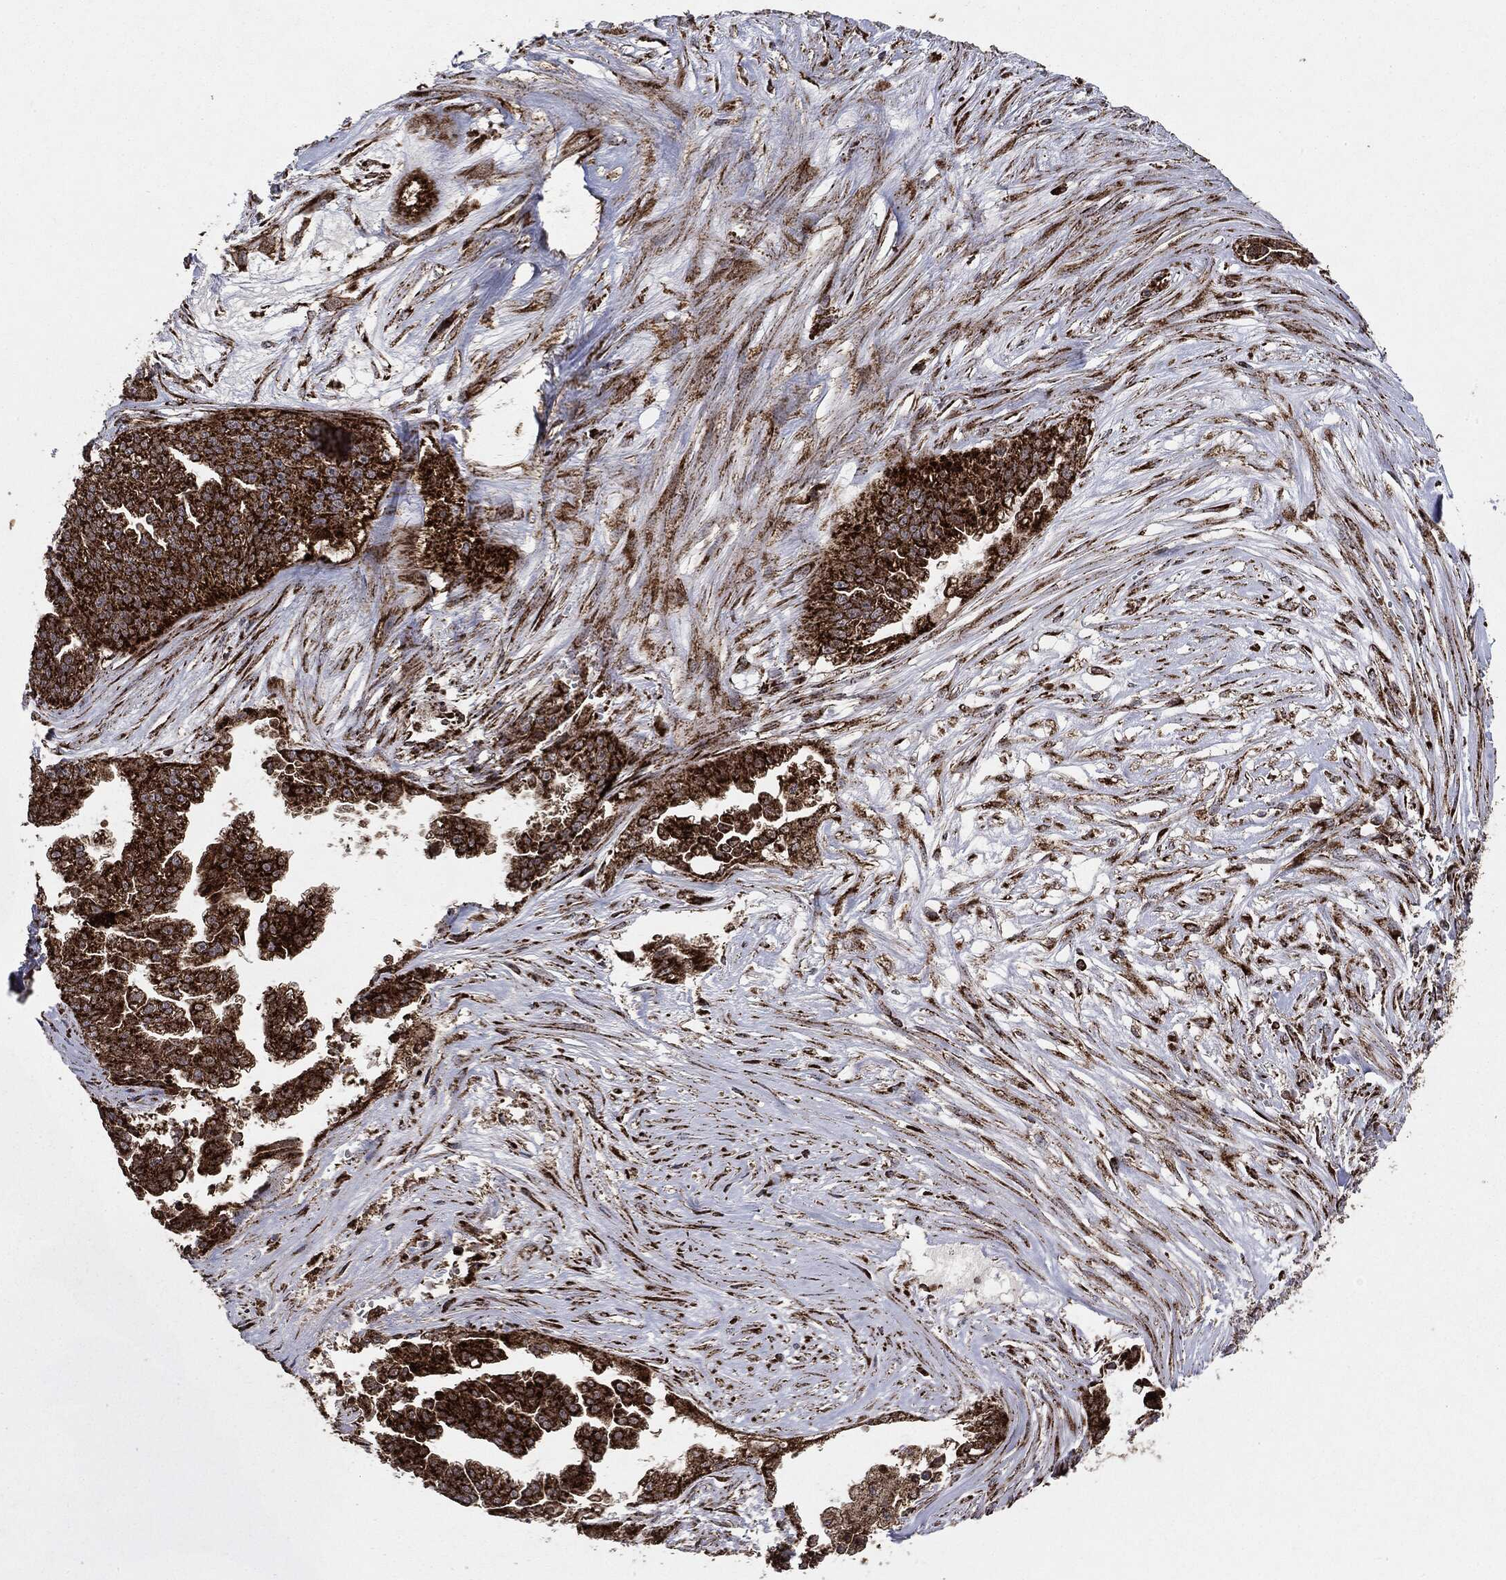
{"staining": {"intensity": "strong", "quantity": ">75%", "location": "cytoplasmic/membranous"}, "tissue": "ovarian cancer", "cell_type": "Tumor cells", "image_type": "cancer", "snomed": [{"axis": "morphology", "description": "Cystadenocarcinoma, serous, NOS"}, {"axis": "topography", "description": "Ovary"}], "caption": "Ovarian serous cystadenocarcinoma stained with immunohistochemistry (IHC) displays strong cytoplasmic/membranous positivity in about >75% of tumor cells.", "gene": "MAP2K1", "patient": {"sex": "female", "age": 58}}